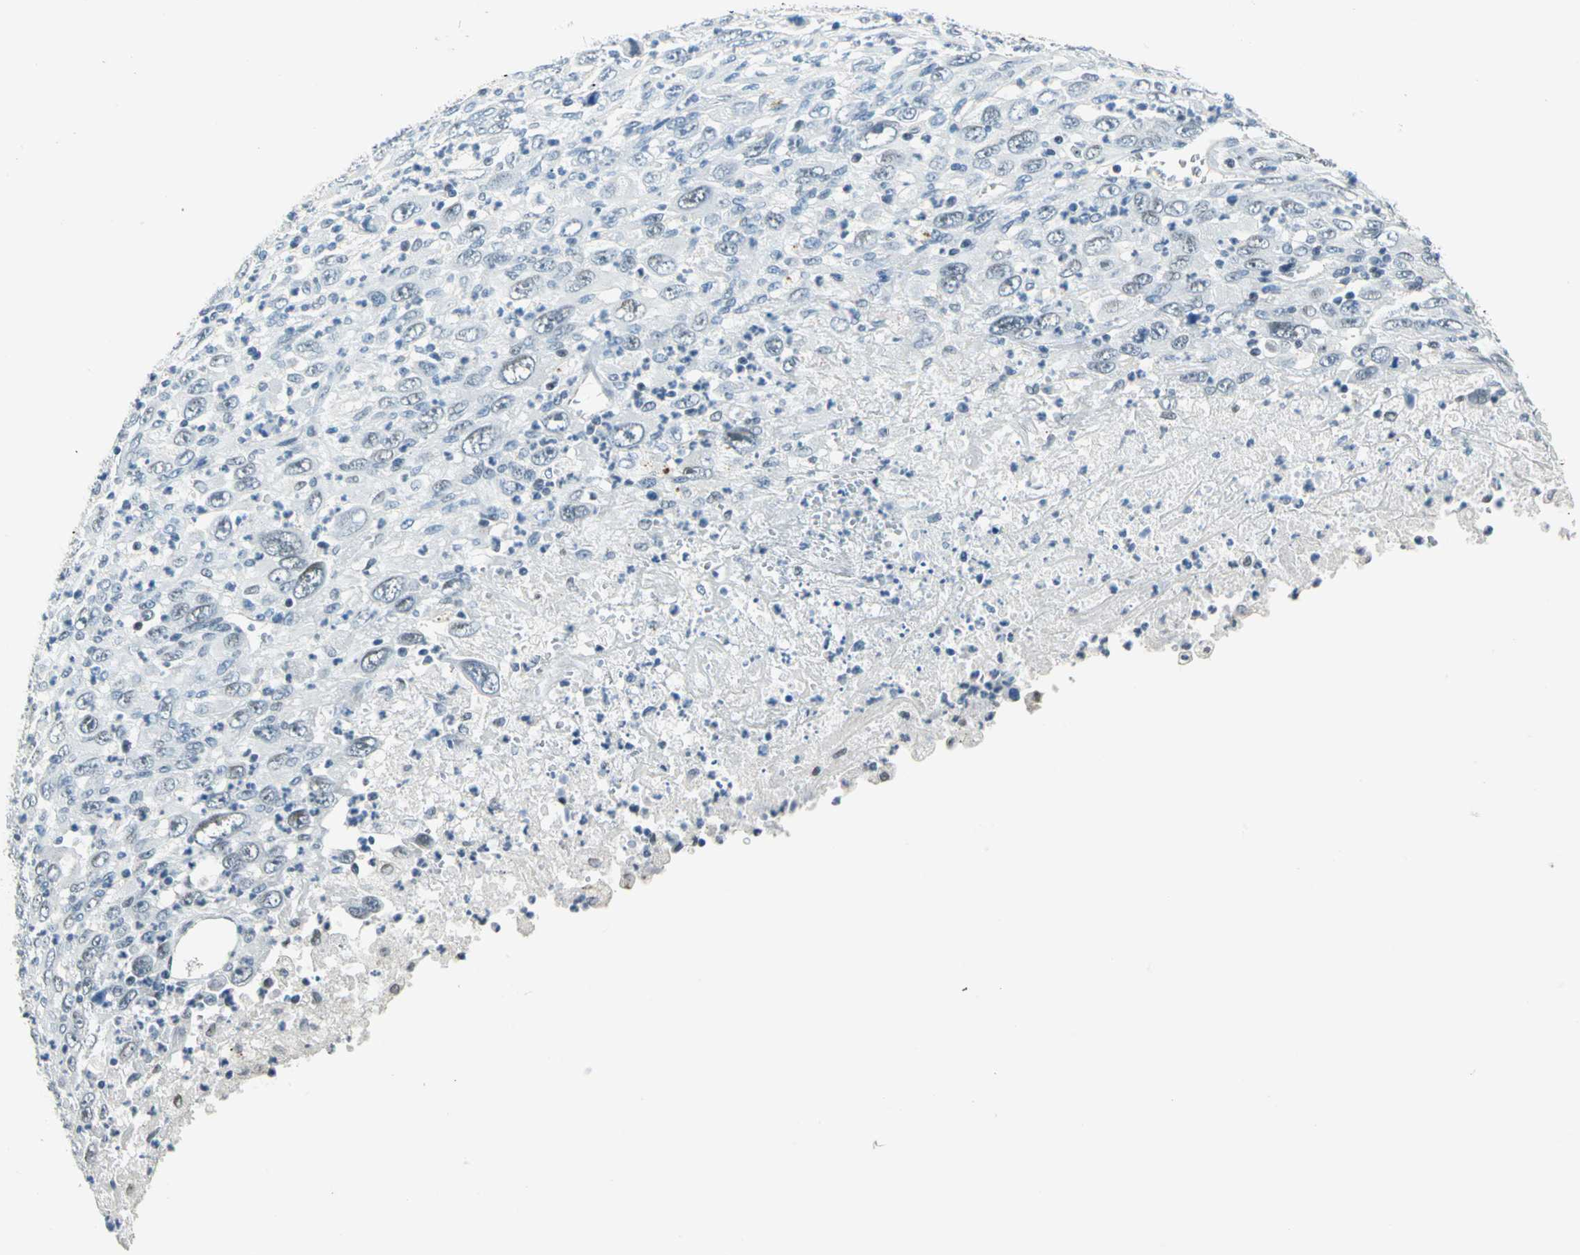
{"staining": {"intensity": "negative", "quantity": "none", "location": "none"}, "tissue": "melanoma", "cell_type": "Tumor cells", "image_type": "cancer", "snomed": [{"axis": "morphology", "description": "Malignant melanoma, Metastatic site"}, {"axis": "topography", "description": "Skin"}], "caption": "Immunohistochemistry (IHC) micrograph of neoplastic tissue: malignant melanoma (metastatic site) stained with DAB exhibits no significant protein staining in tumor cells. (DAB (3,3'-diaminobenzidine) immunohistochemistry, high magnification).", "gene": "RAD17", "patient": {"sex": "female", "age": 56}}